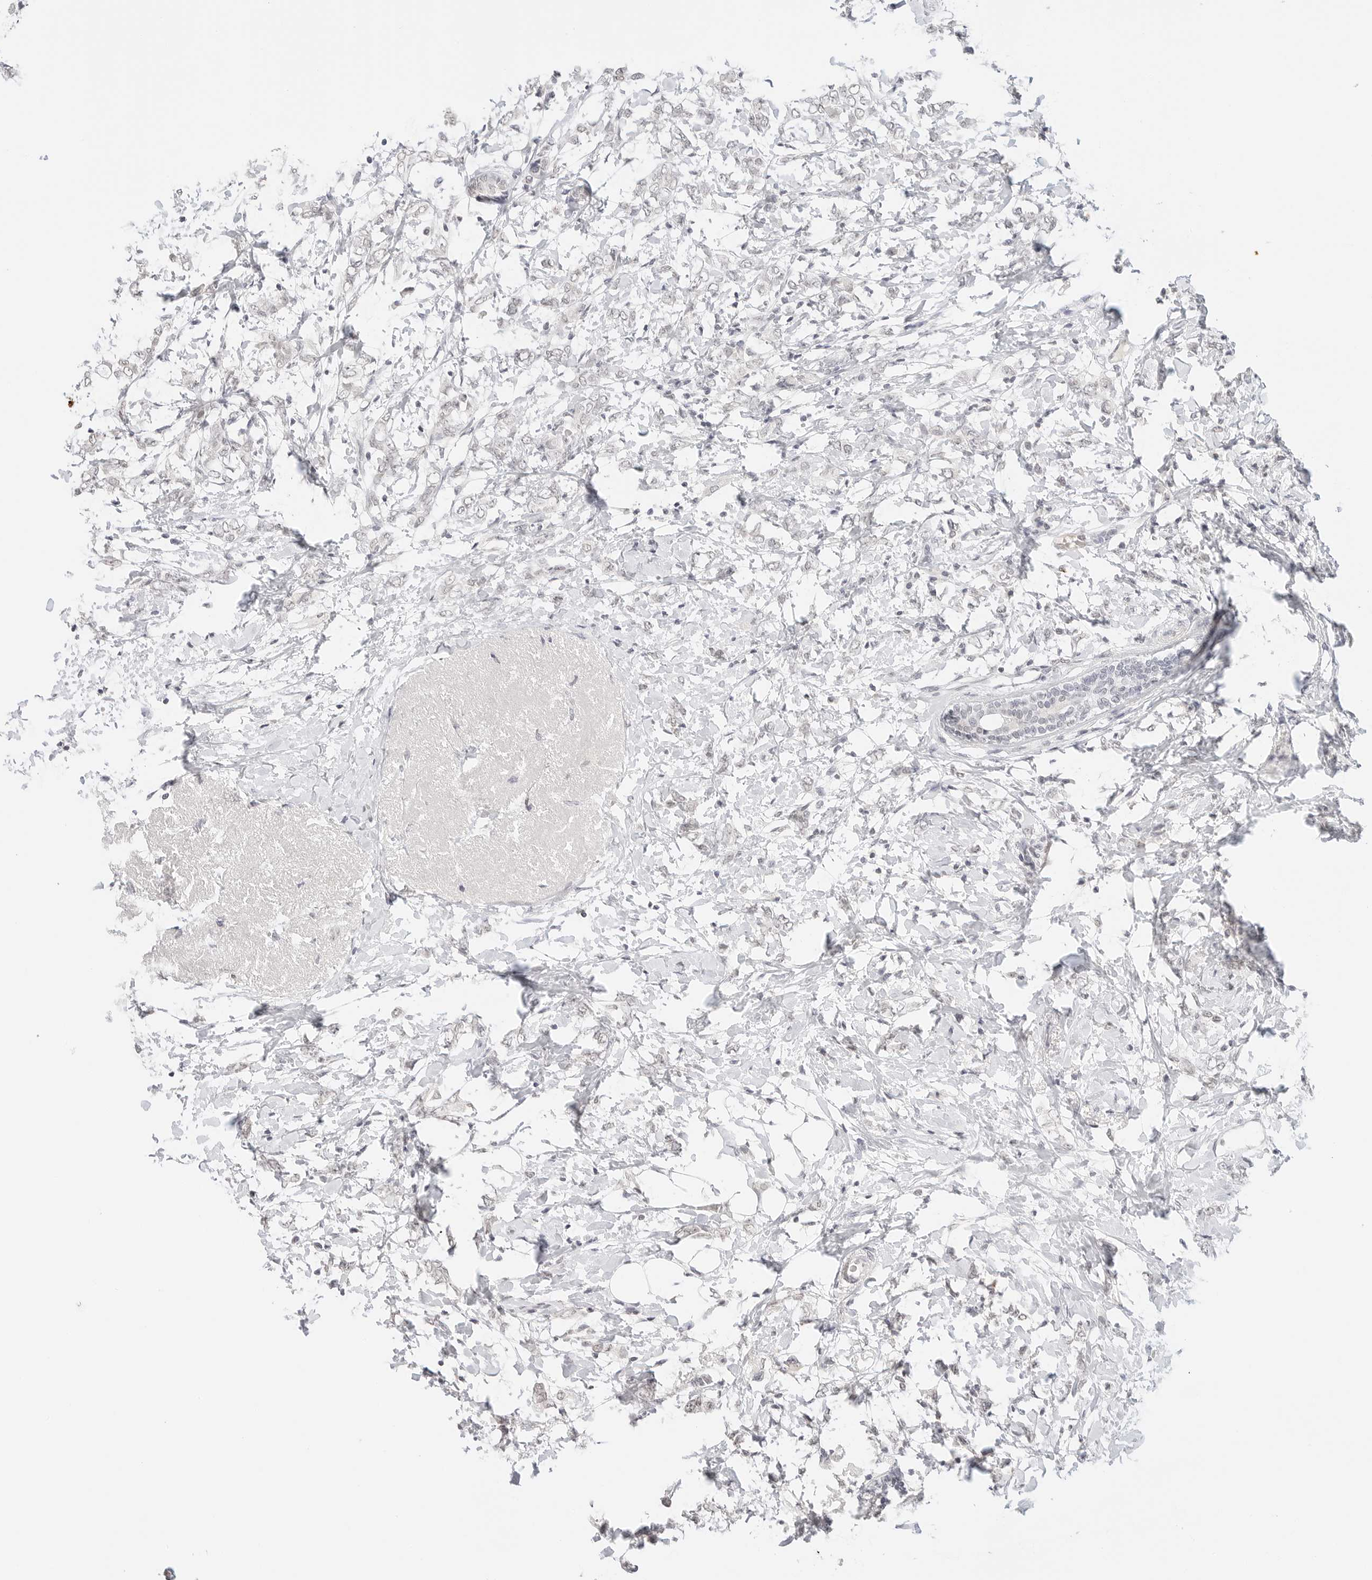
{"staining": {"intensity": "negative", "quantity": "none", "location": "none"}, "tissue": "breast cancer", "cell_type": "Tumor cells", "image_type": "cancer", "snomed": [{"axis": "morphology", "description": "Normal tissue, NOS"}, {"axis": "morphology", "description": "Lobular carcinoma"}, {"axis": "topography", "description": "Breast"}], "caption": "Immunohistochemical staining of human breast cancer demonstrates no significant expression in tumor cells. (Immunohistochemistry (ihc), brightfield microscopy, high magnification).", "gene": "GPR34", "patient": {"sex": "female", "age": 47}}